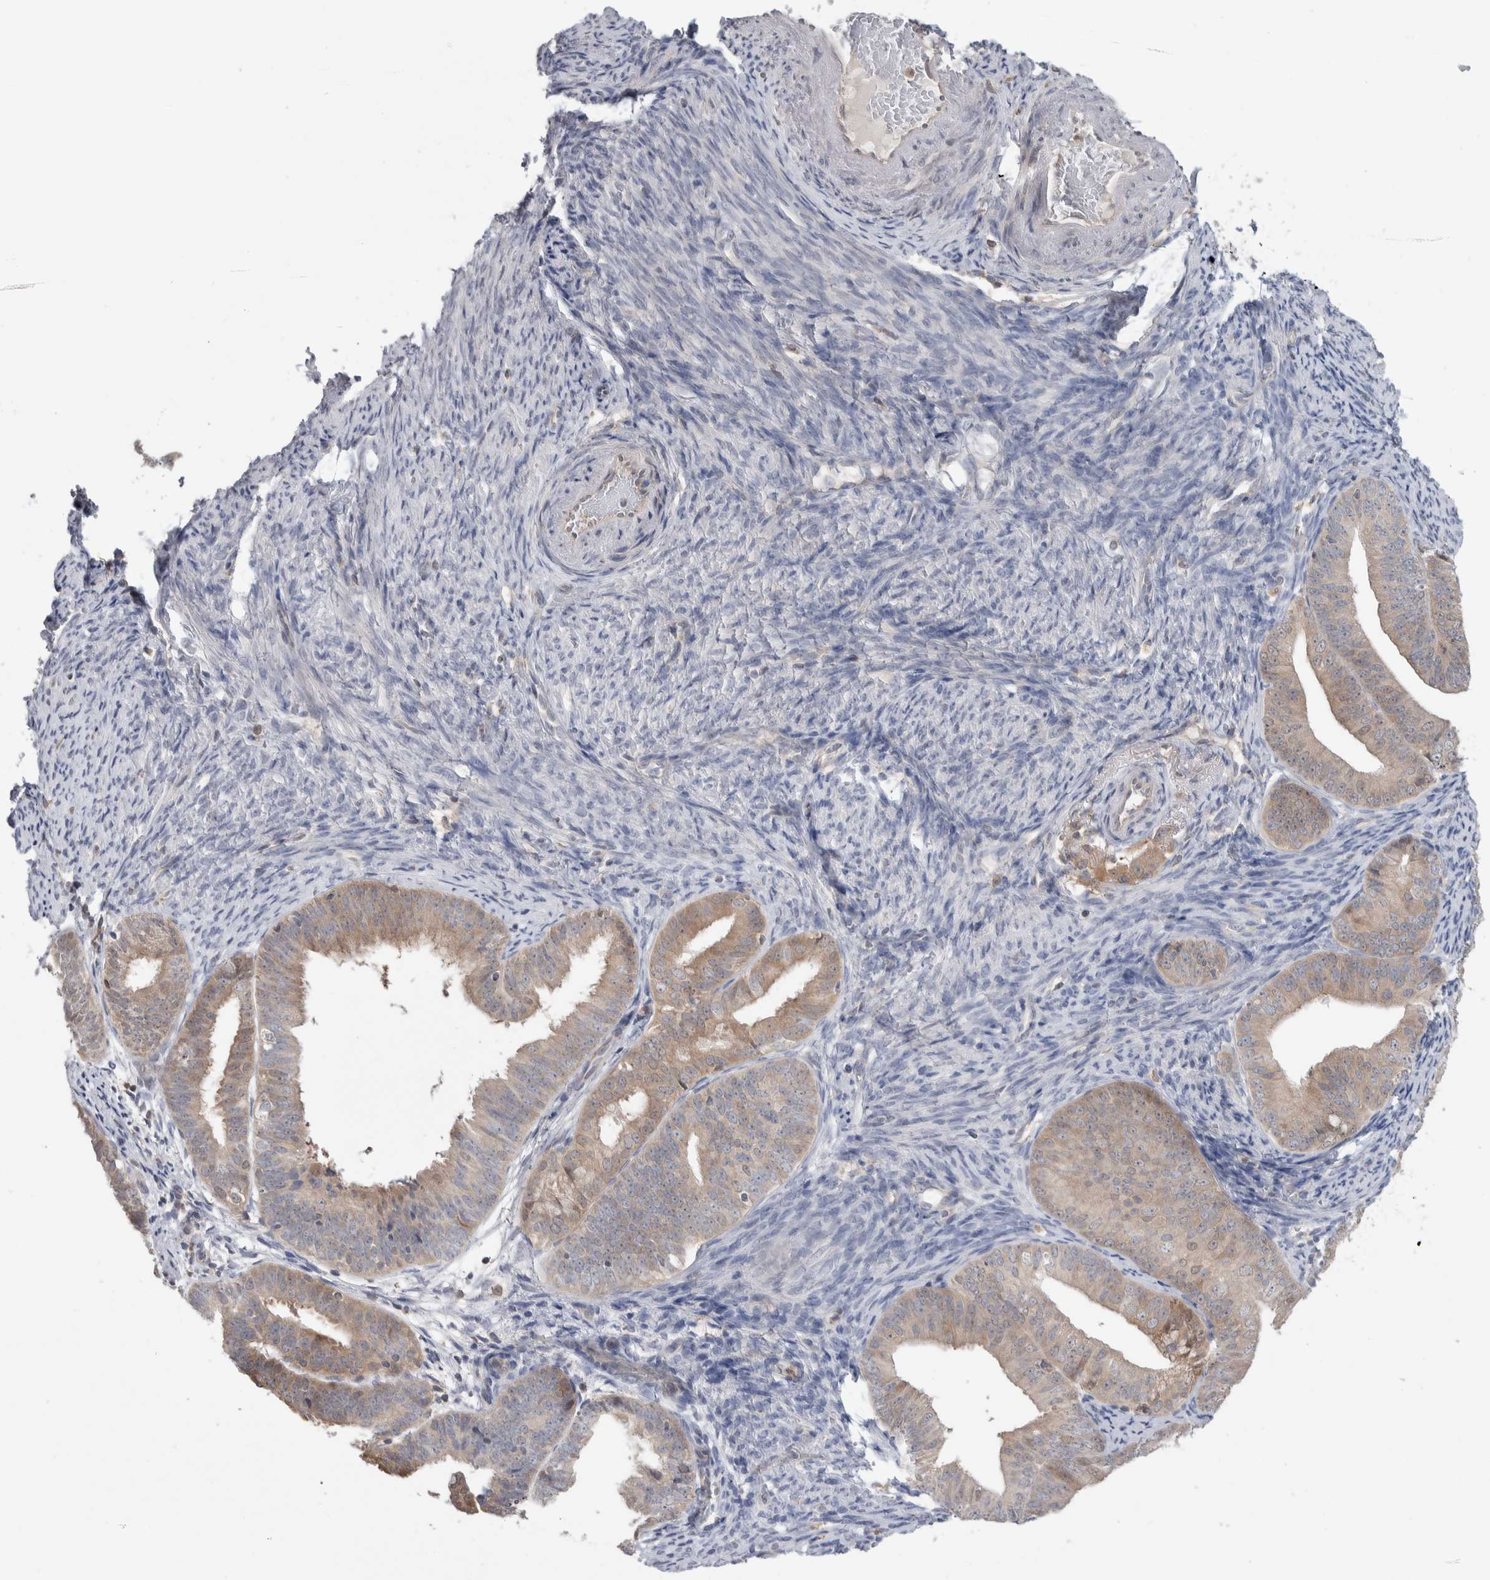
{"staining": {"intensity": "moderate", "quantity": "25%-75%", "location": "cytoplasmic/membranous,nuclear"}, "tissue": "endometrial cancer", "cell_type": "Tumor cells", "image_type": "cancer", "snomed": [{"axis": "morphology", "description": "Adenocarcinoma, NOS"}, {"axis": "topography", "description": "Endometrium"}], "caption": "Moderate cytoplasmic/membranous and nuclear protein staining is appreciated in approximately 25%-75% of tumor cells in endometrial adenocarcinoma.", "gene": "HTATIP2", "patient": {"sex": "female", "age": 63}}